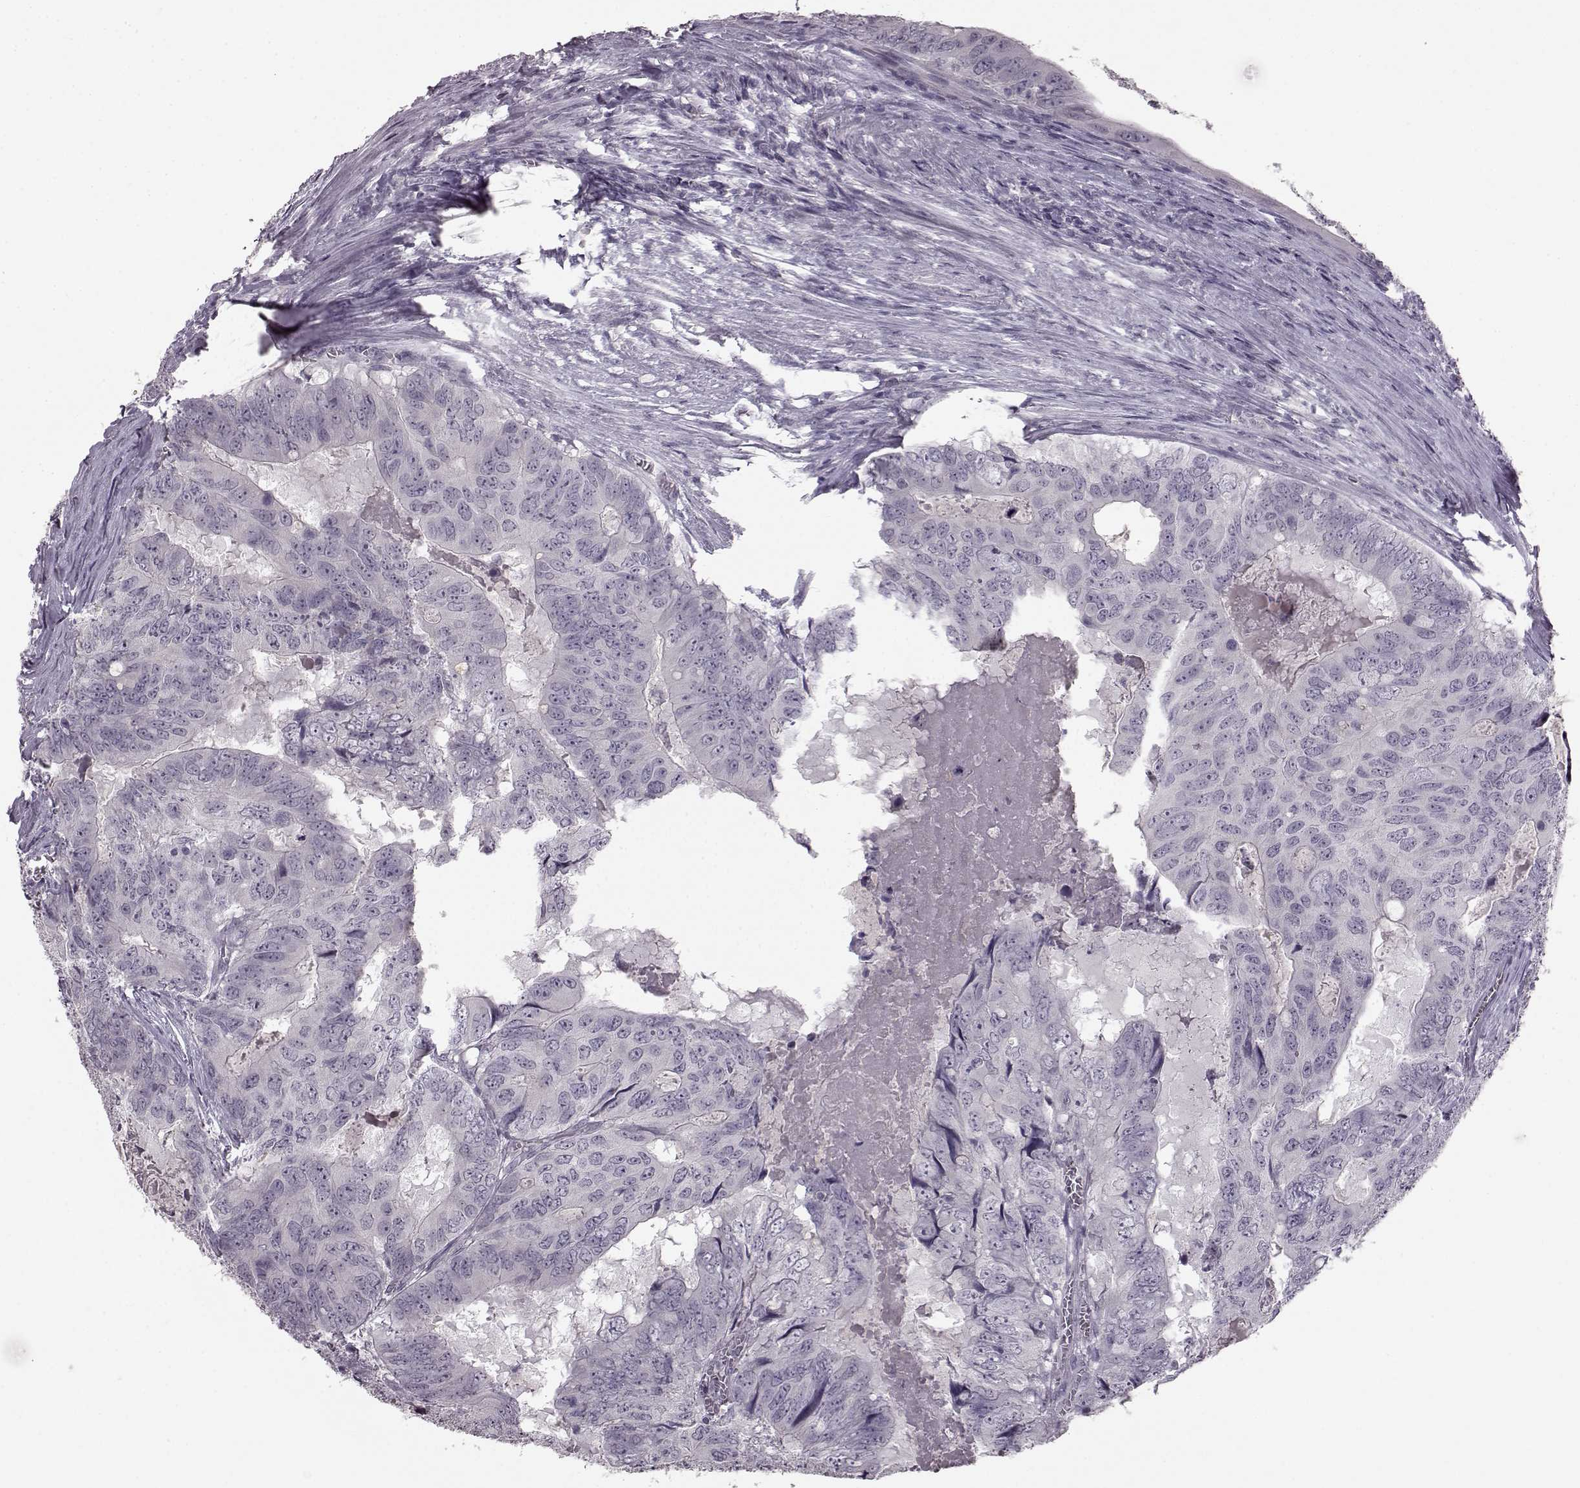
{"staining": {"intensity": "negative", "quantity": "none", "location": "none"}, "tissue": "colorectal cancer", "cell_type": "Tumor cells", "image_type": "cancer", "snomed": [{"axis": "morphology", "description": "Adenocarcinoma, NOS"}, {"axis": "topography", "description": "Colon"}], "caption": "Immunohistochemistry (IHC) photomicrograph of neoplastic tissue: human adenocarcinoma (colorectal) stained with DAB displays no significant protein expression in tumor cells.", "gene": "LHB", "patient": {"sex": "male", "age": 79}}